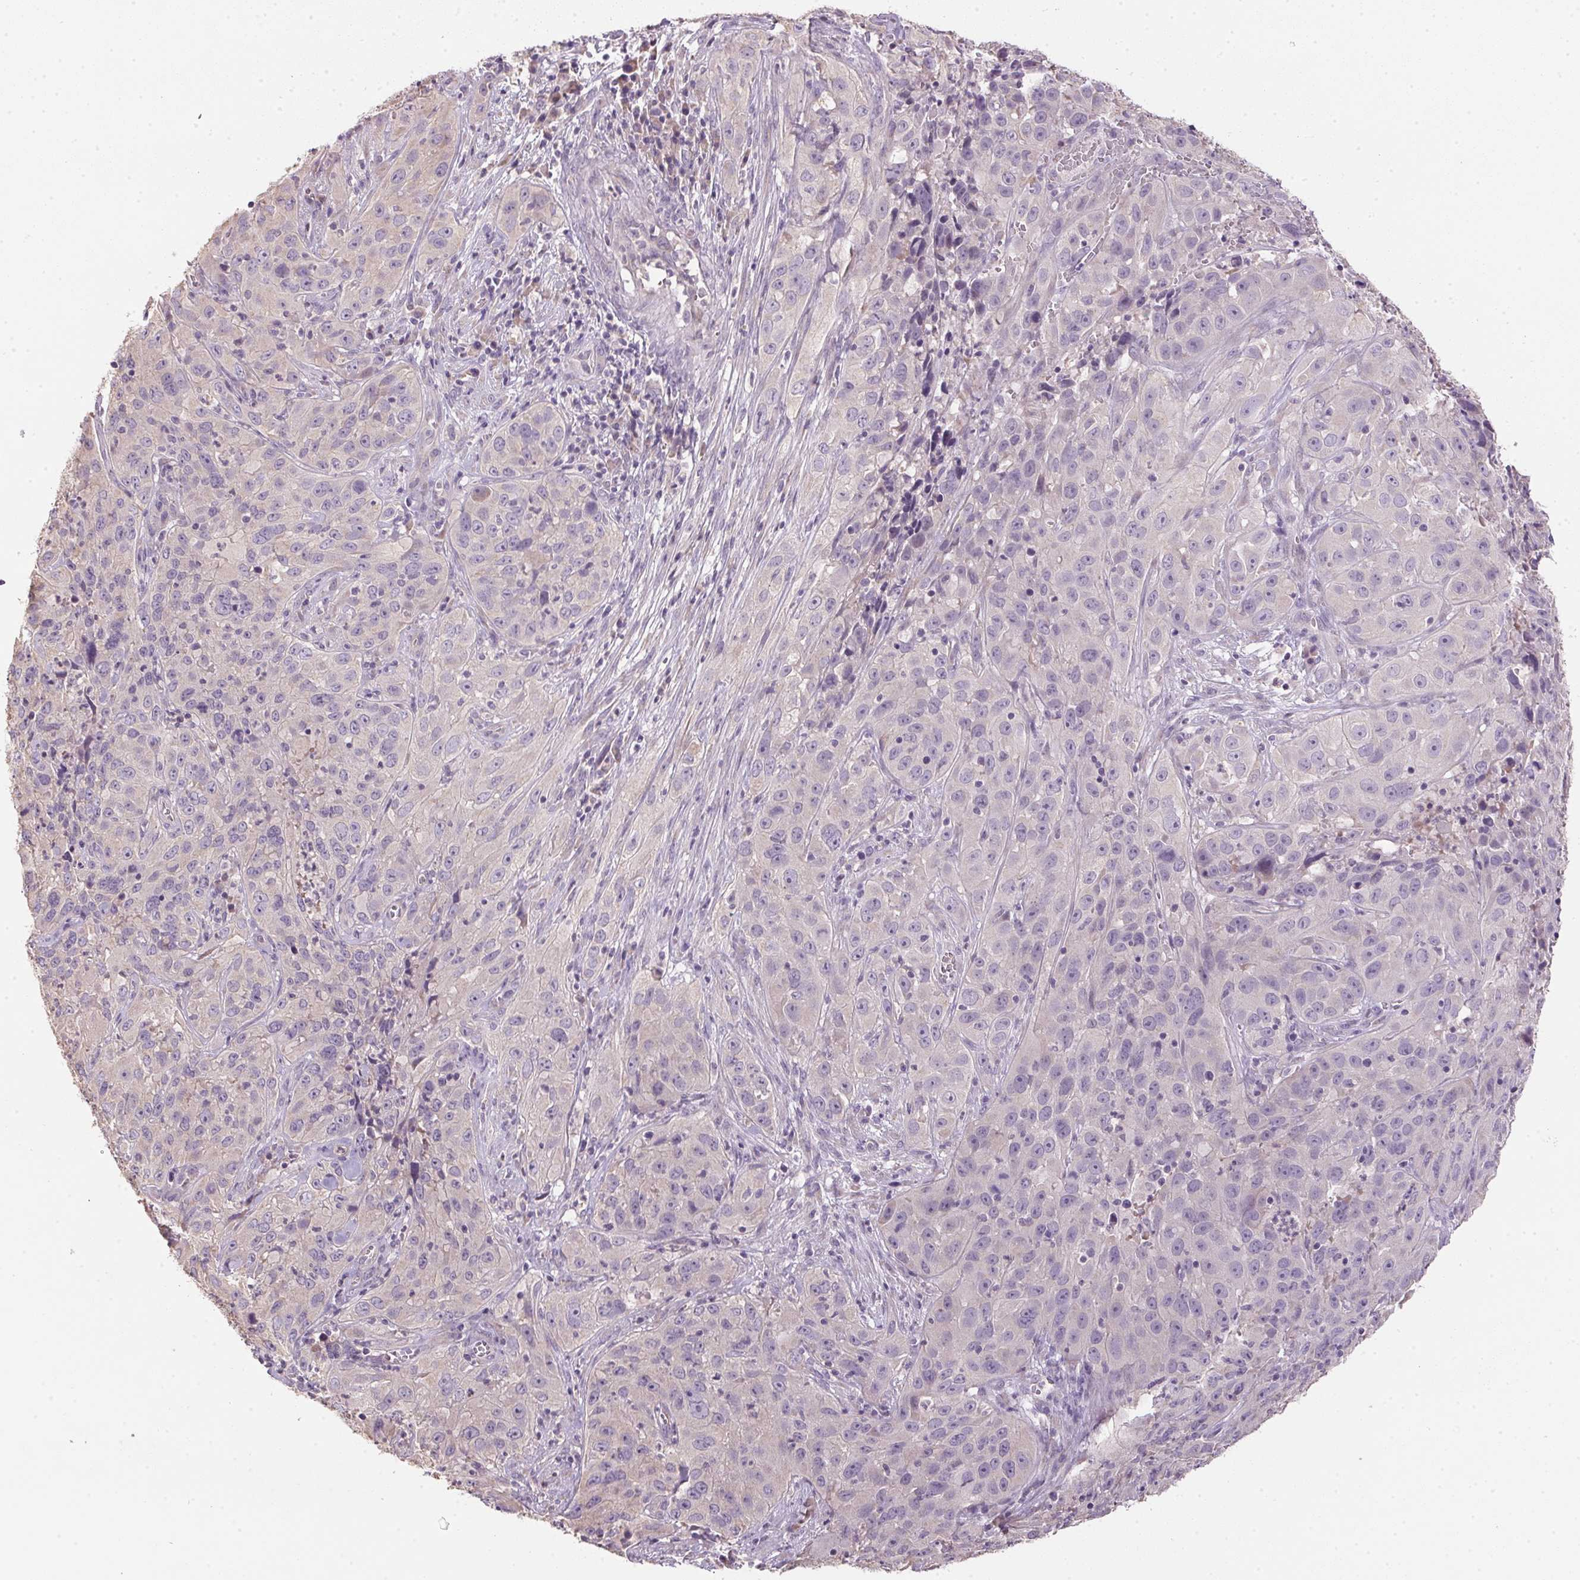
{"staining": {"intensity": "negative", "quantity": "none", "location": "none"}, "tissue": "cervical cancer", "cell_type": "Tumor cells", "image_type": "cancer", "snomed": [{"axis": "morphology", "description": "Squamous cell carcinoma, NOS"}, {"axis": "topography", "description": "Cervix"}], "caption": "Photomicrograph shows no protein expression in tumor cells of squamous cell carcinoma (cervical) tissue.", "gene": "SPACA9", "patient": {"sex": "female", "age": 32}}